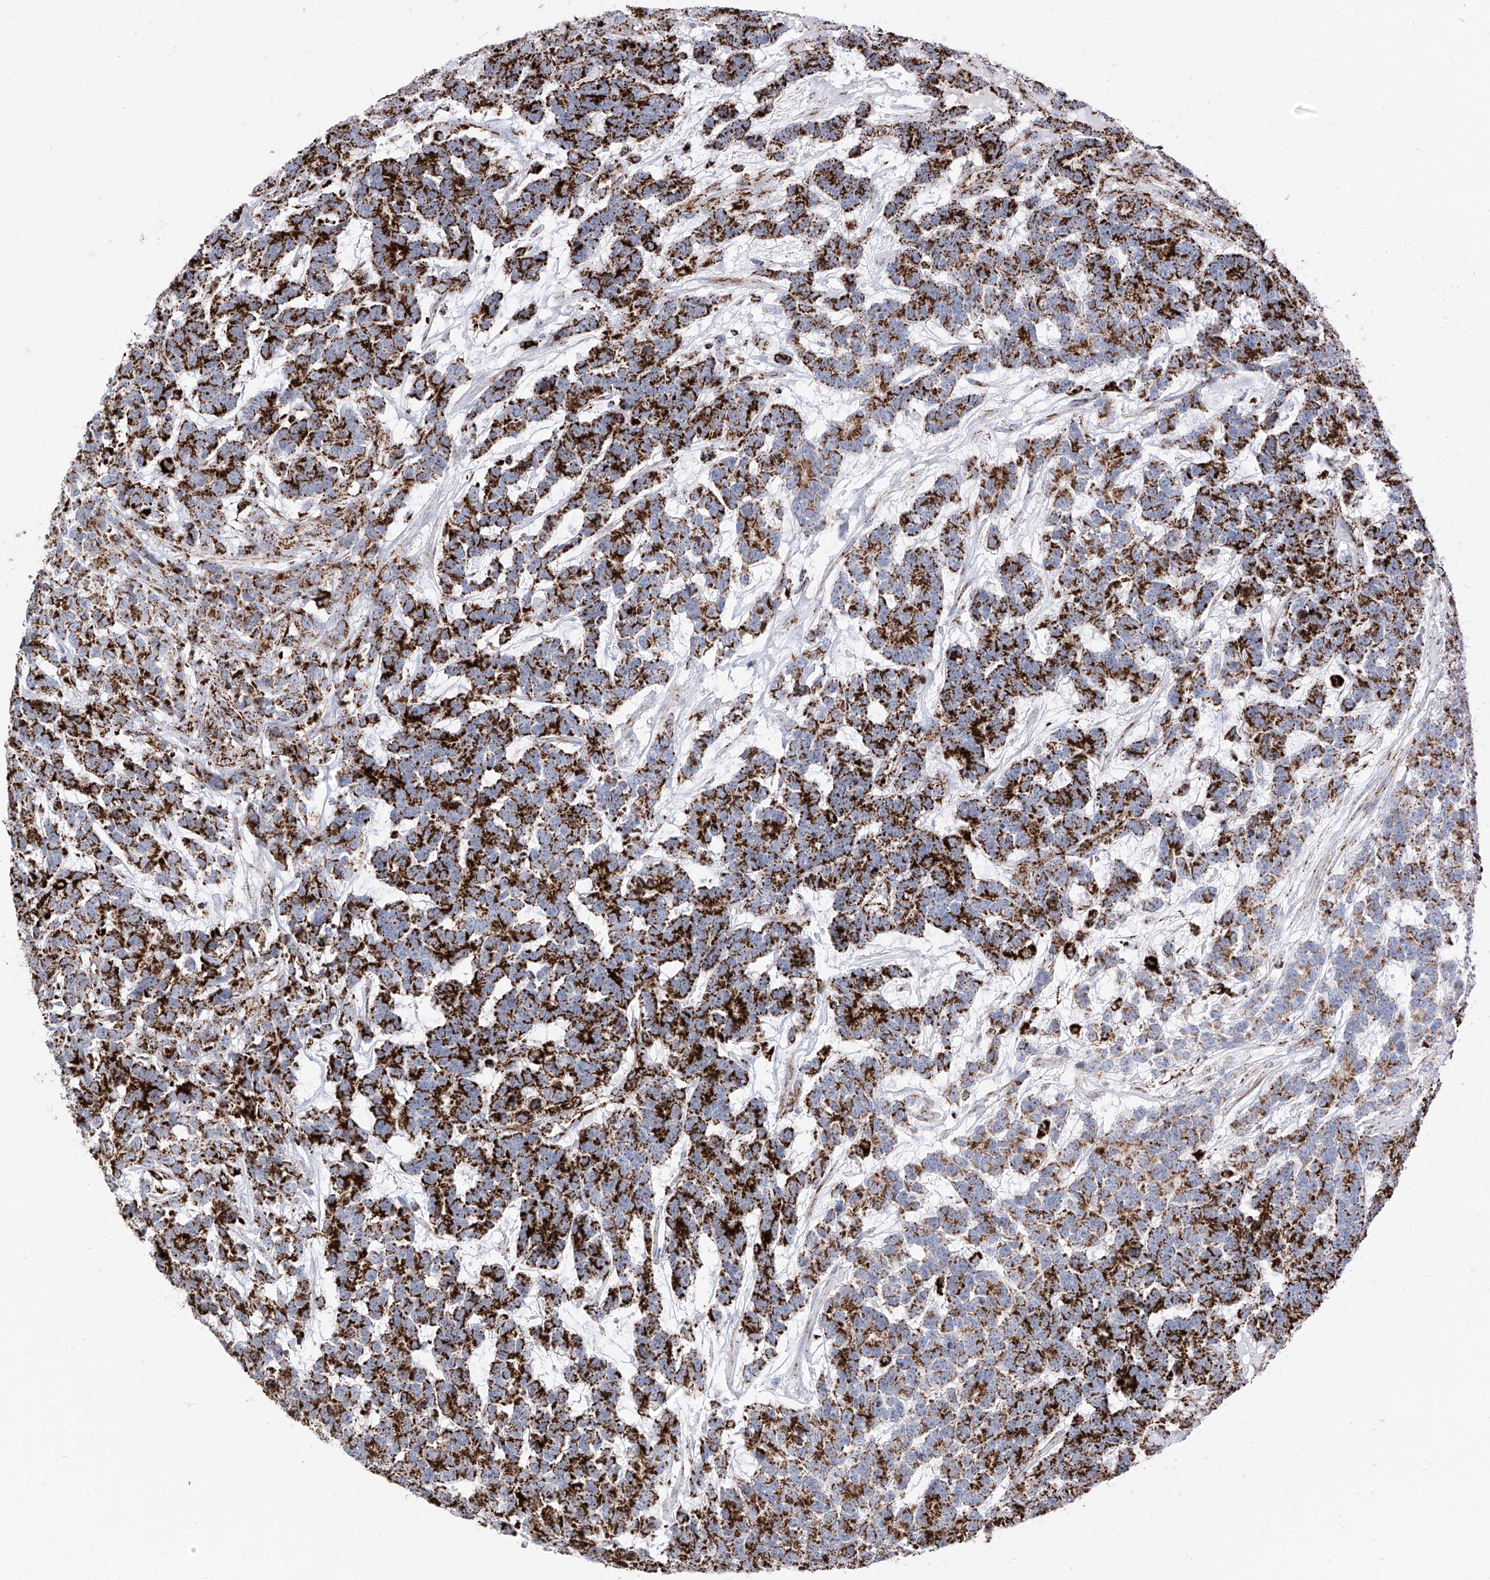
{"staining": {"intensity": "strong", "quantity": "25%-75%", "location": "cytoplasmic/membranous"}, "tissue": "testis cancer", "cell_type": "Tumor cells", "image_type": "cancer", "snomed": [{"axis": "morphology", "description": "Carcinoma, Embryonal, NOS"}, {"axis": "topography", "description": "Testis"}], "caption": "A brown stain labels strong cytoplasmic/membranous staining of a protein in human testis cancer tumor cells.", "gene": "COX5B", "patient": {"sex": "male", "age": 26}}